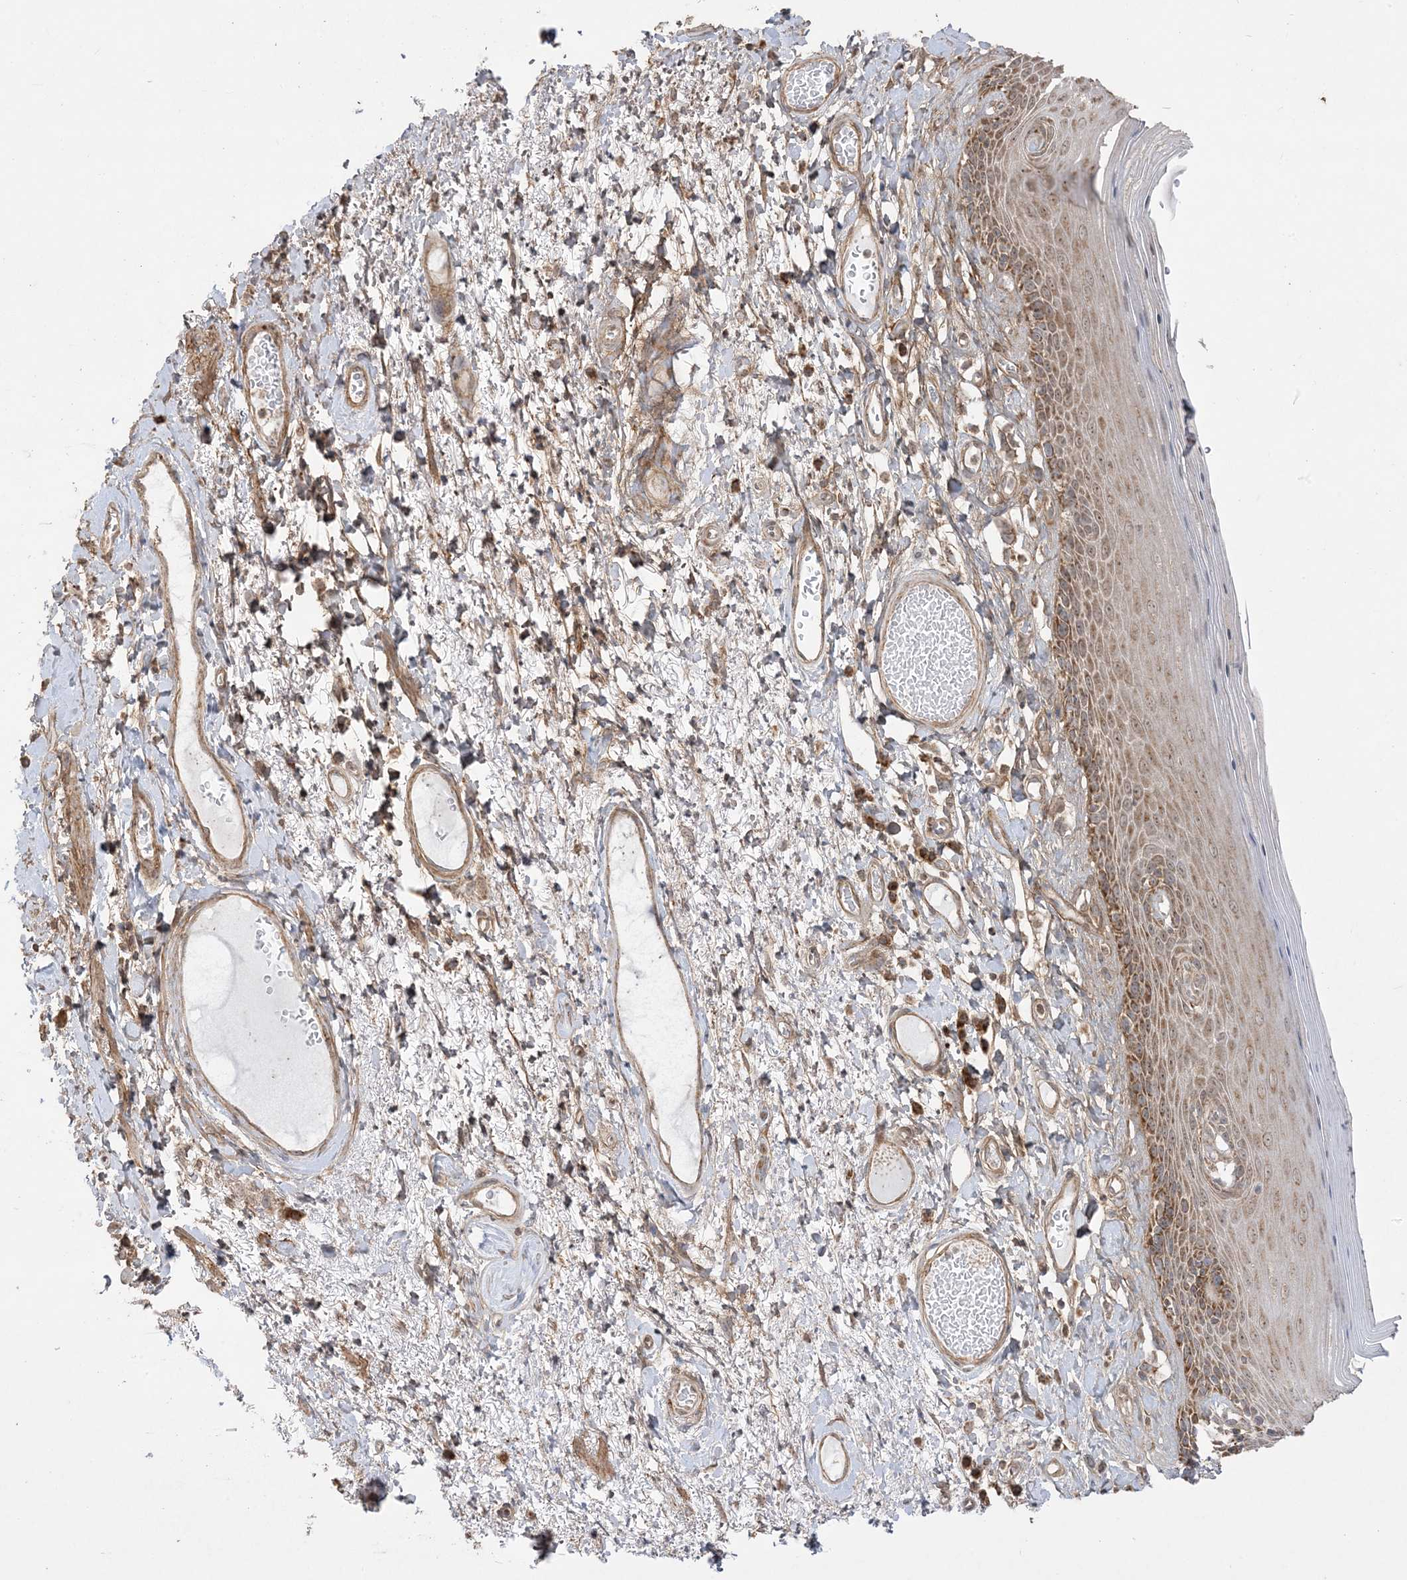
{"staining": {"intensity": "strong", "quantity": ">75%", "location": "cytoplasmic/membranous"}, "tissue": "skin", "cell_type": "Epidermal cells", "image_type": "normal", "snomed": [{"axis": "morphology", "description": "Normal tissue, NOS"}, {"axis": "topography", "description": "Anal"}], "caption": "The image demonstrates immunohistochemical staining of normal skin. There is strong cytoplasmic/membranous staining is identified in about >75% of epidermal cells.", "gene": "SIRT3", "patient": {"sex": "male", "age": 69}}